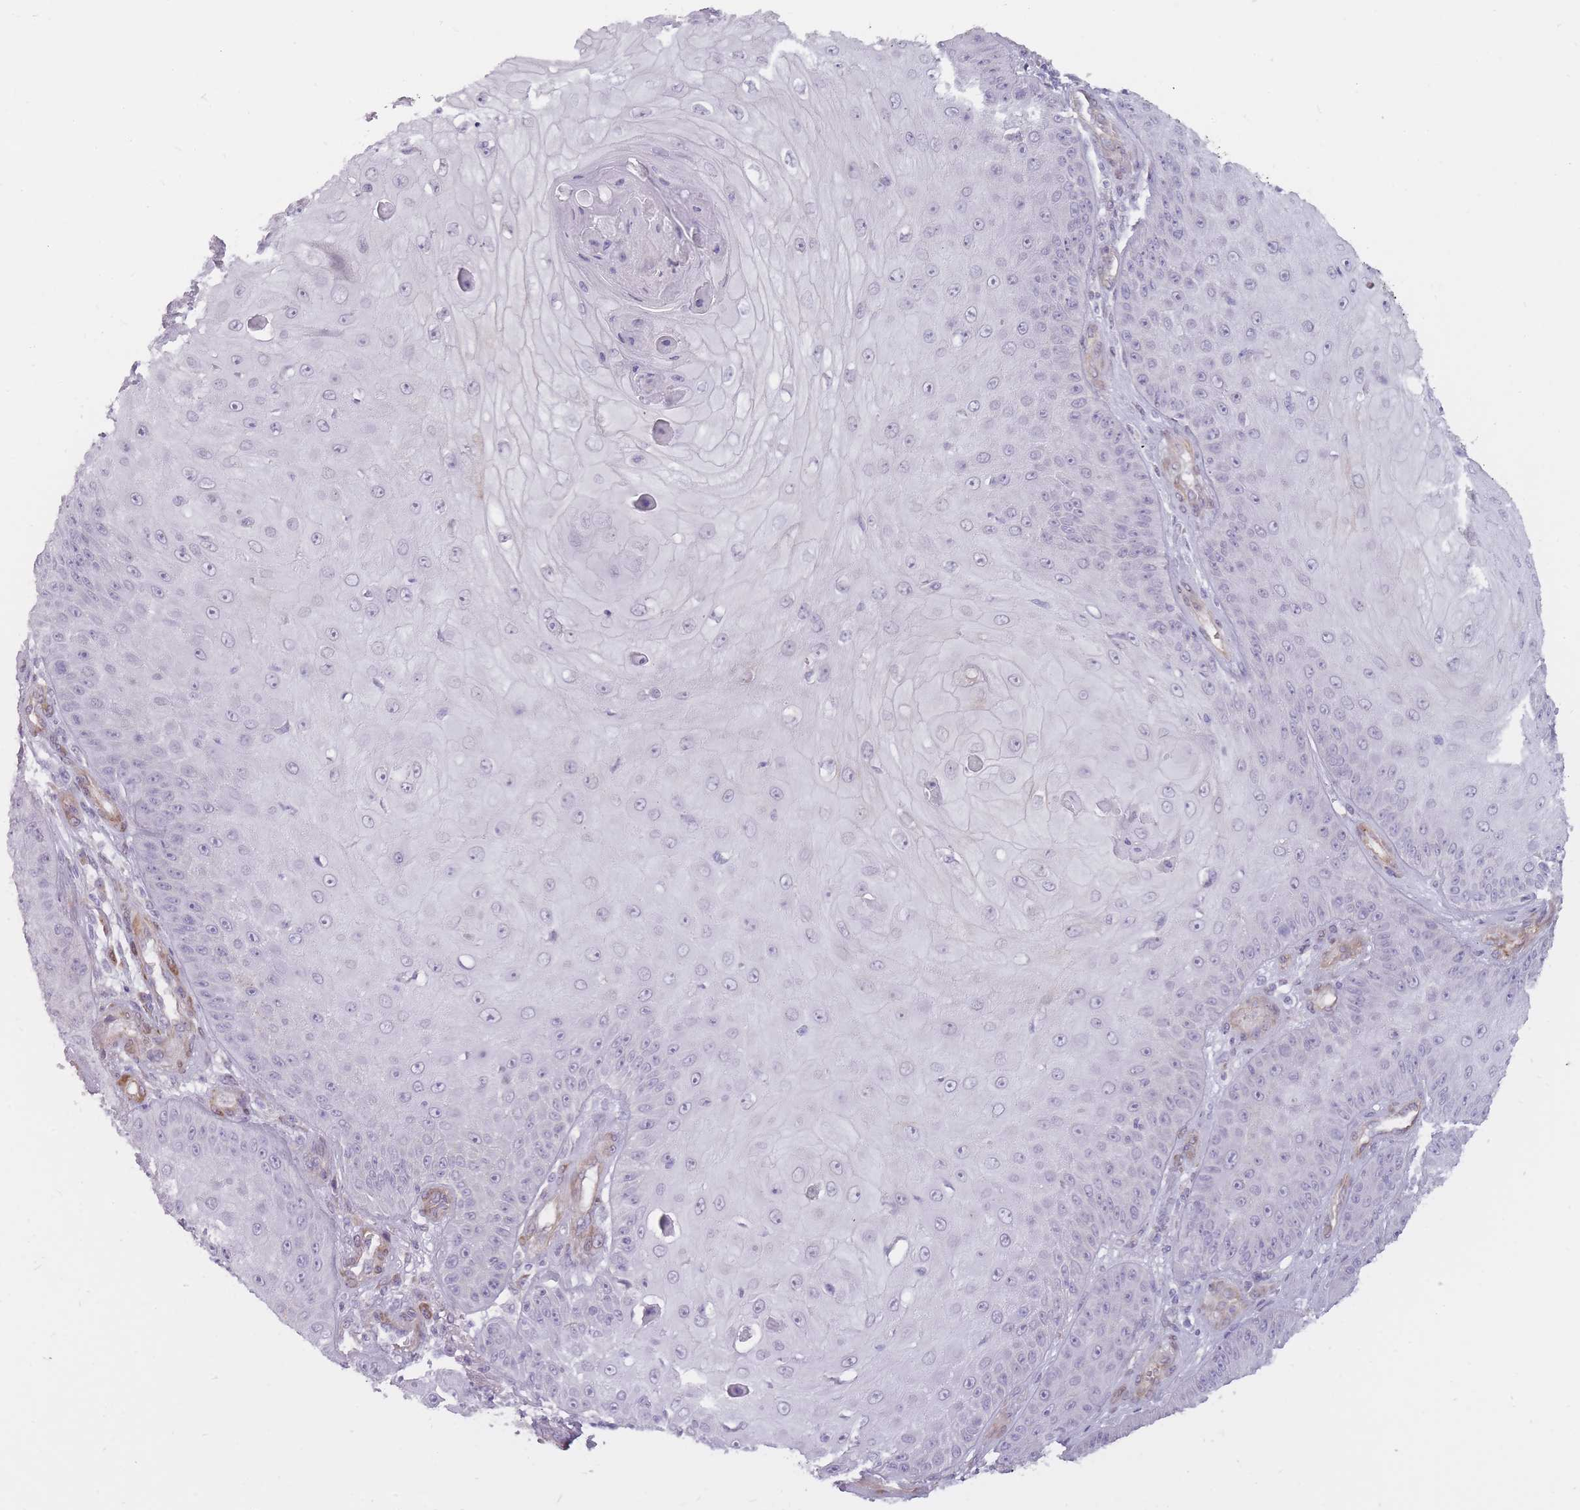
{"staining": {"intensity": "negative", "quantity": "none", "location": "none"}, "tissue": "skin cancer", "cell_type": "Tumor cells", "image_type": "cancer", "snomed": [{"axis": "morphology", "description": "Squamous cell carcinoma, NOS"}, {"axis": "topography", "description": "Skin"}], "caption": "DAB (3,3'-diaminobenzidine) immunohistochemical staining of skin cancer (squamous cell carcinoma) demonstrates no significant expression in tumor cells. Nuclei are stained in blue.", "gene": "PGRMC2", "patient": {"sex": "male", "age": 70}}